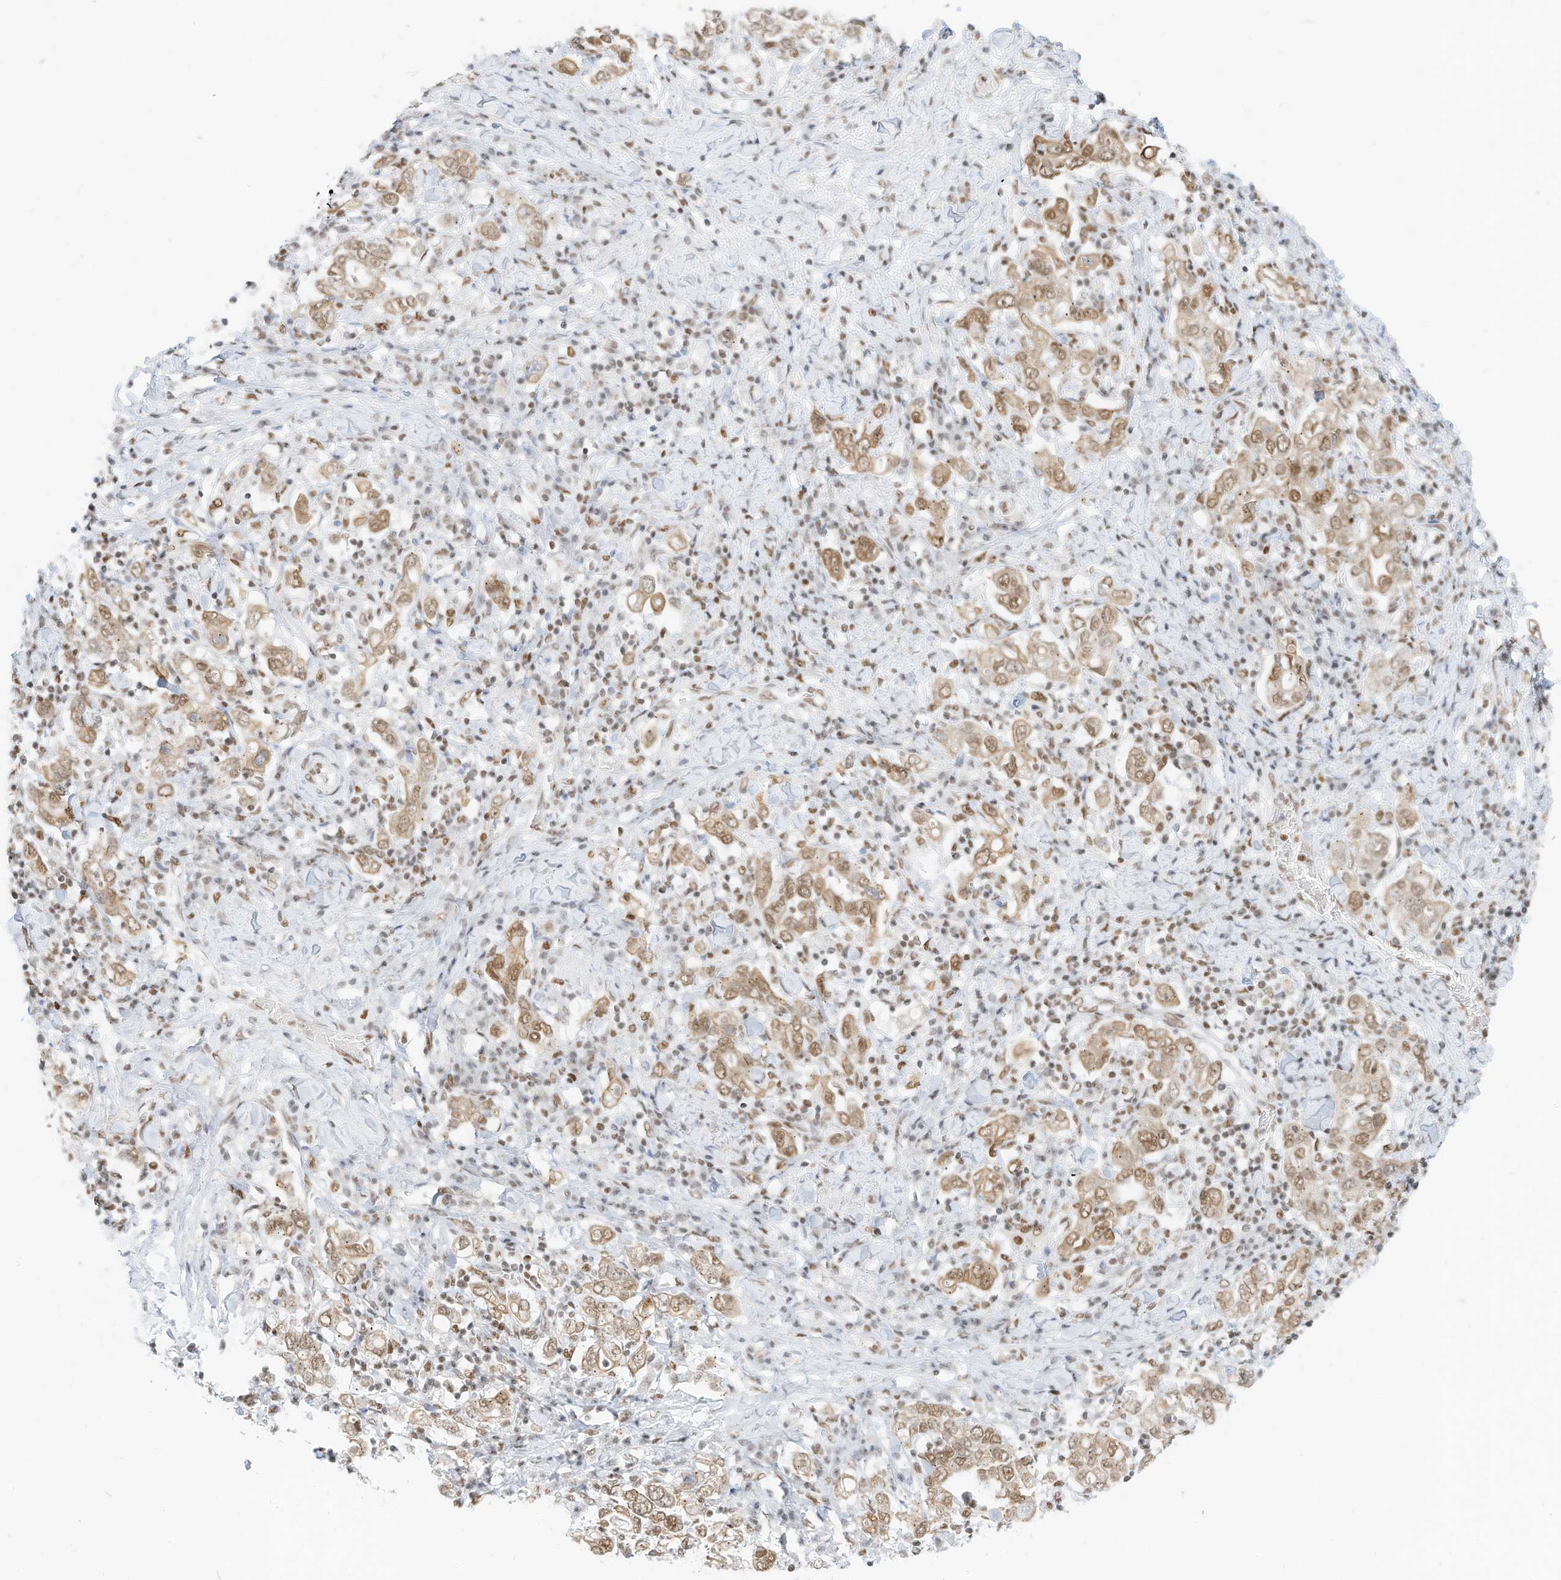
{"staining": {"intensity": "moderate", "quantity": ">75%", "location": "nuclear"}, "tissue": "stomach cancer", "cell_type": "Tumor cells", "image_type": "cancer", "snomed": [{"axis": "morphology", "description": "Adenocarcinoma, NOS"}, {"axis": "topography", "description": "Stomach, upper"}], "caption": "The histopathology image demonstrates staining of adenocarcinoma (stomach), revealing moderate nuclear protein staining (brown color) within tumor cells. The protein of interest is shown in brown color, while the nuclei are stained blue.", "gene": "SMARCA2", "patient": {"sex": "male", "age": 62}}